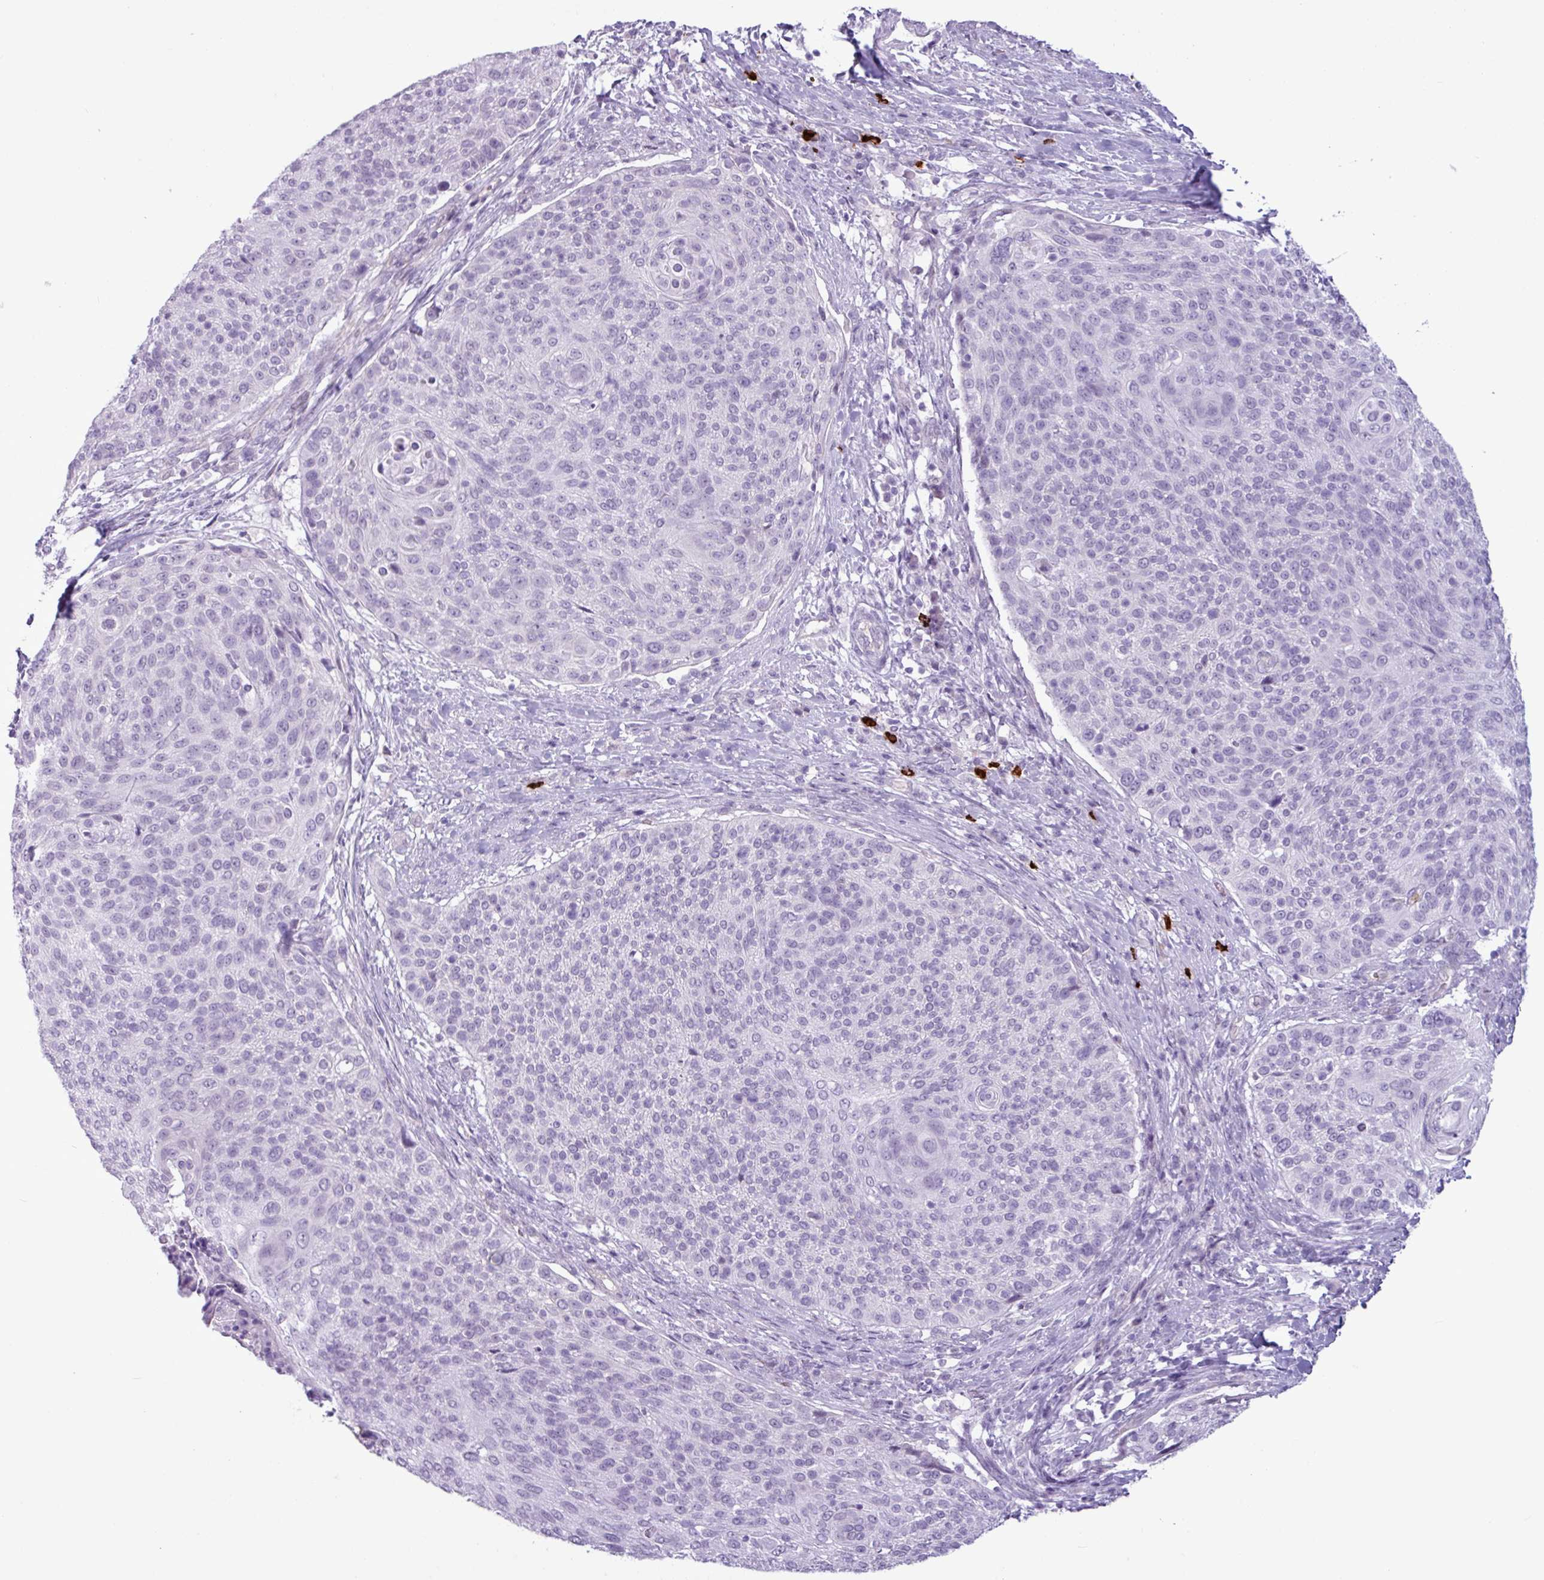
{"staining": {"intensity": "negative", "quantity": "none", "location": "none"}, "tissue": "cervical cancer", "cell_type": "Tumor cells", "image_type": "cancer", "snomed": [{"axis": "morphology", "description": "Squamous cell carcinoma, NOS"}, {"axis": "topography", "description": "Cervix"}], "caption": "Human cervical cancer stained for a protein using immunohistochemistry (IHC) shows no staining in tumor cells.", "gene": "TMEM178A", "patient": {"sex": "female", "age": 31}}